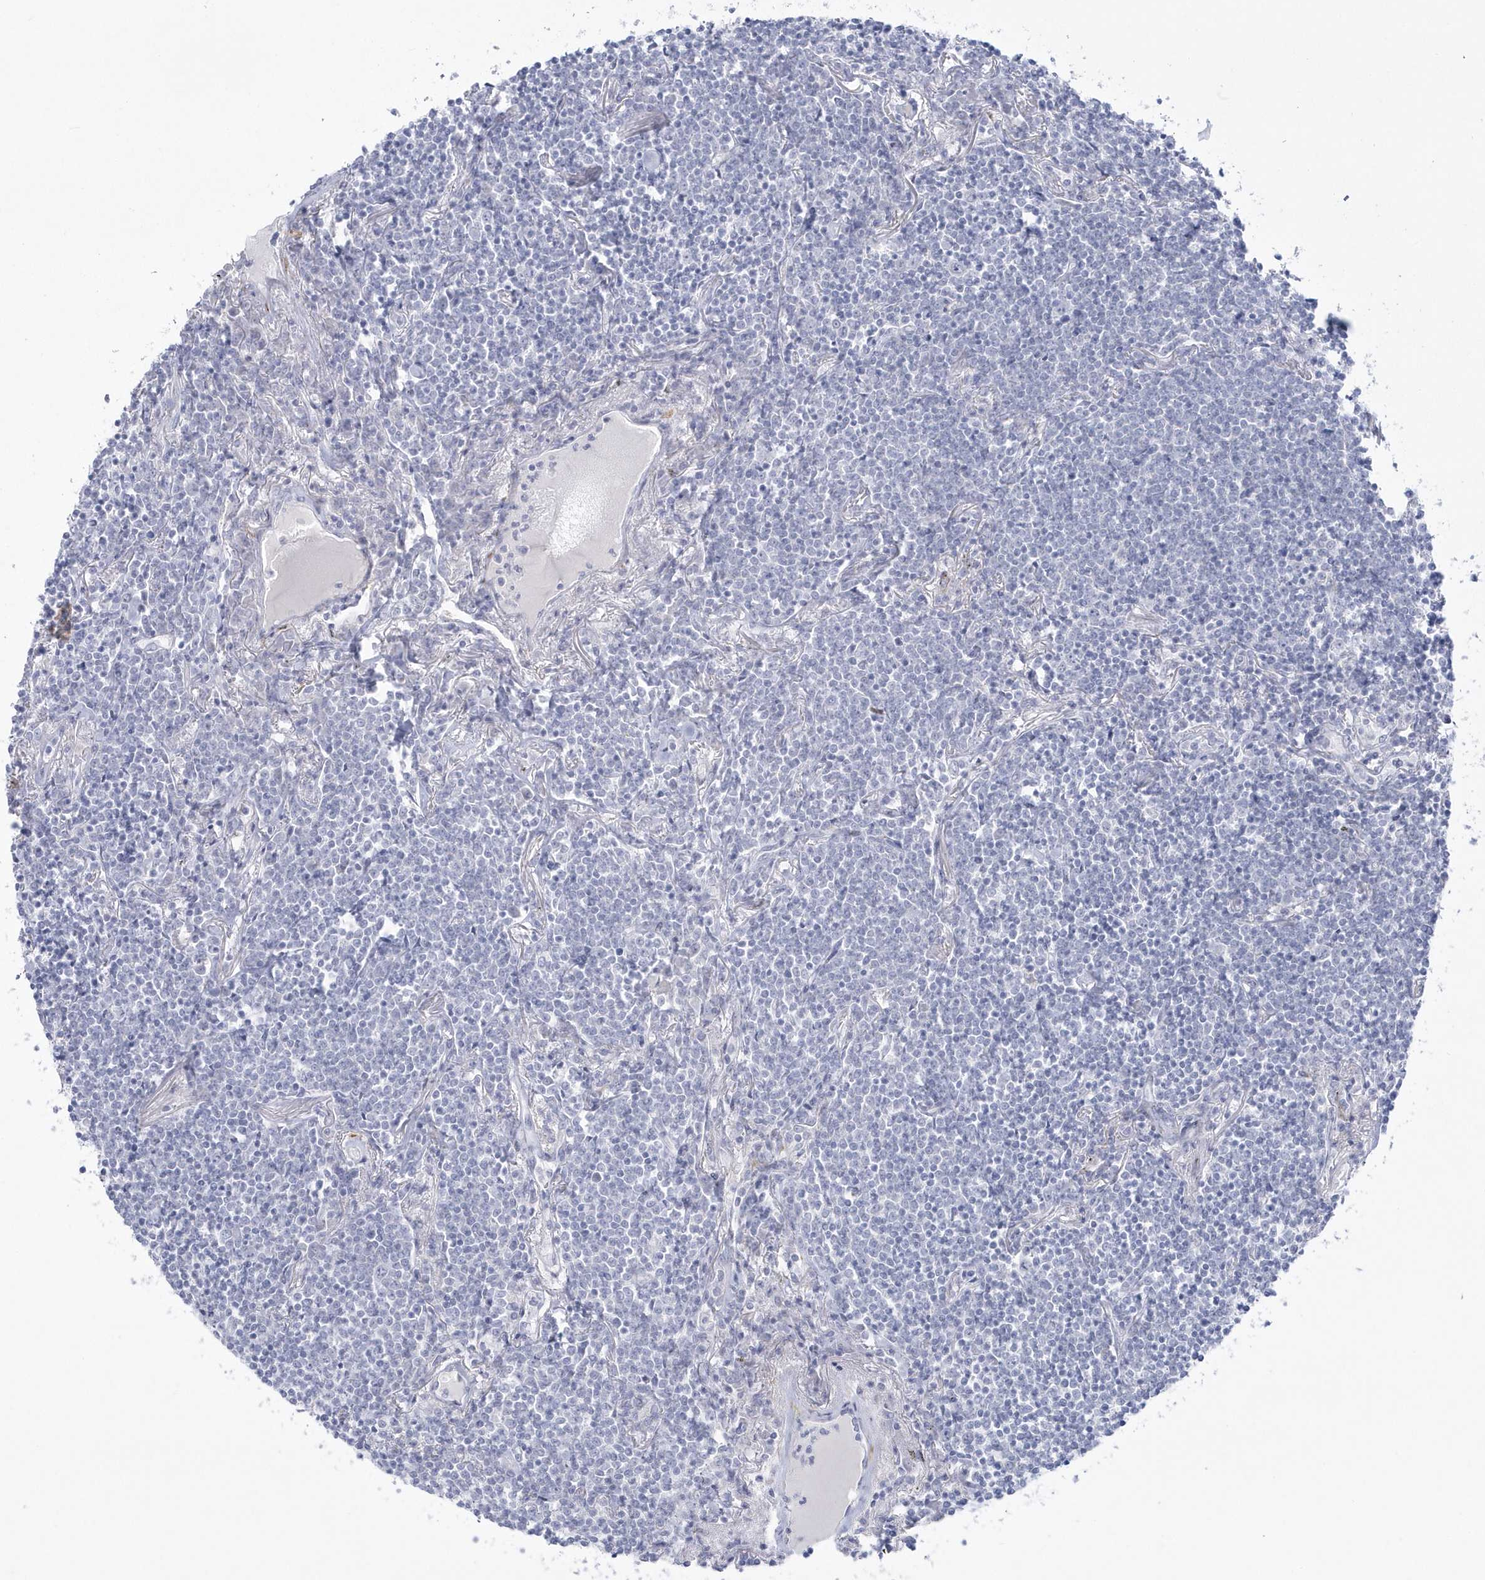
{"staining": {"intensity": "negative", "quantity": "none", "location": "none"}, "tissue": "lymphoma", "cell_type": "Tumor cells", "image_type": "cancer", "snomed": [{"axis": "morphology", "description": "Malignant lymphoma, non-Hodgkin's type, Low grade"}, {"axis": "topography", "description": "Lung"}], "caption": "Immunohistochemical staining of human malignant lymphoma, non-Hodgkin's type (low-grade) displays no significant expression in tumor cells.", "gene": "WDR27", "patient": {"sex": "female", "age": 71}}